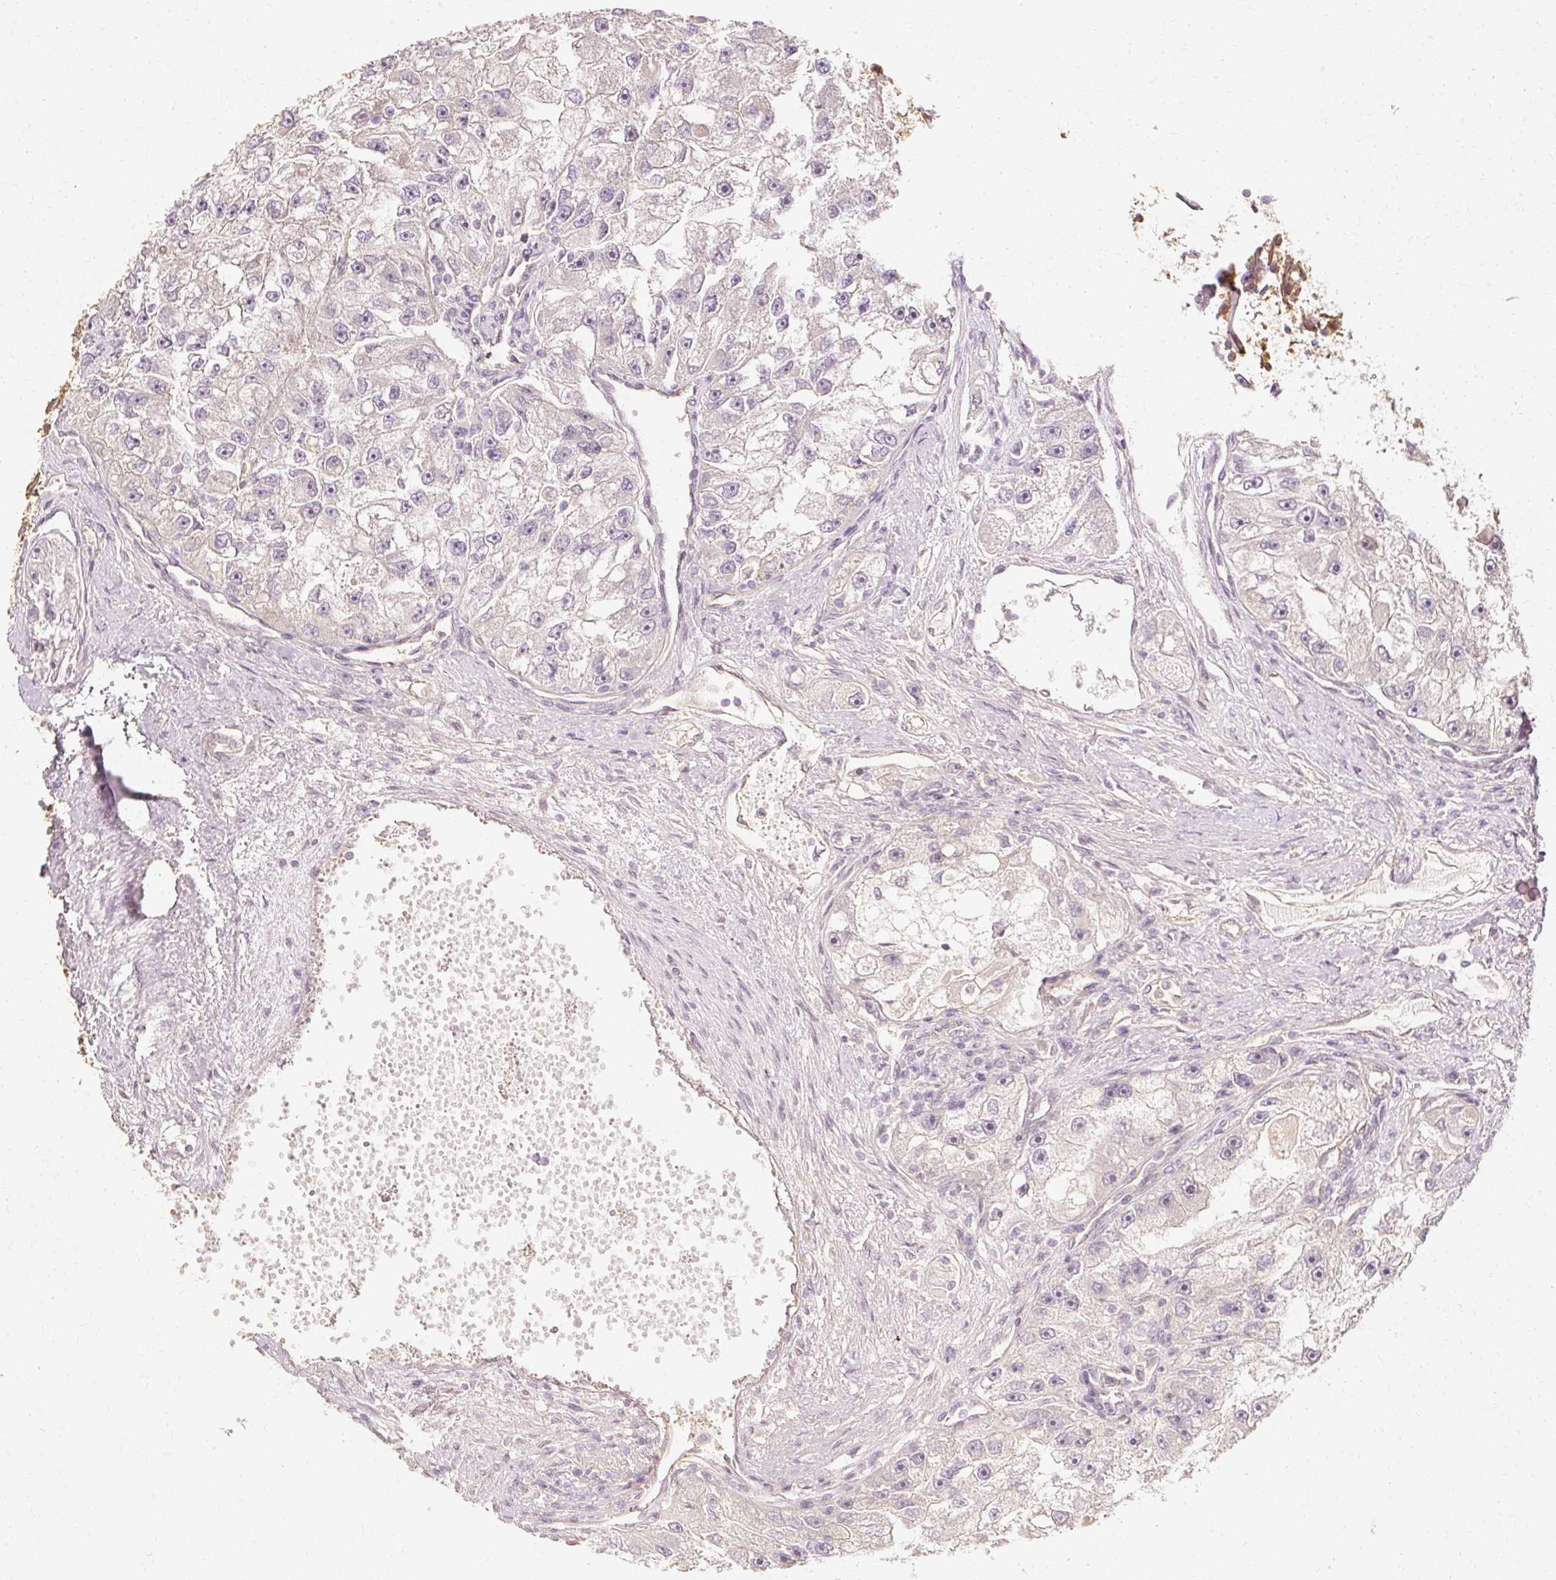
{"staining": {"intensity": "negative", "quantity": "none", "location": "none"}, "tissue": "renal cancer", "cell_type": "Tumor cells", "image_type": "cancer", "snomed": [{"axis": "morphology", "description": "Adenocarcinoma, NOS"}, {"axis": "topography", "description": "Kidney"}], "caption": "Tumor cells are negative for protein expression in human renal adenocarcinoma.", "gene": "GNAQ", "patient": {"sex": "male", "age": 63}}